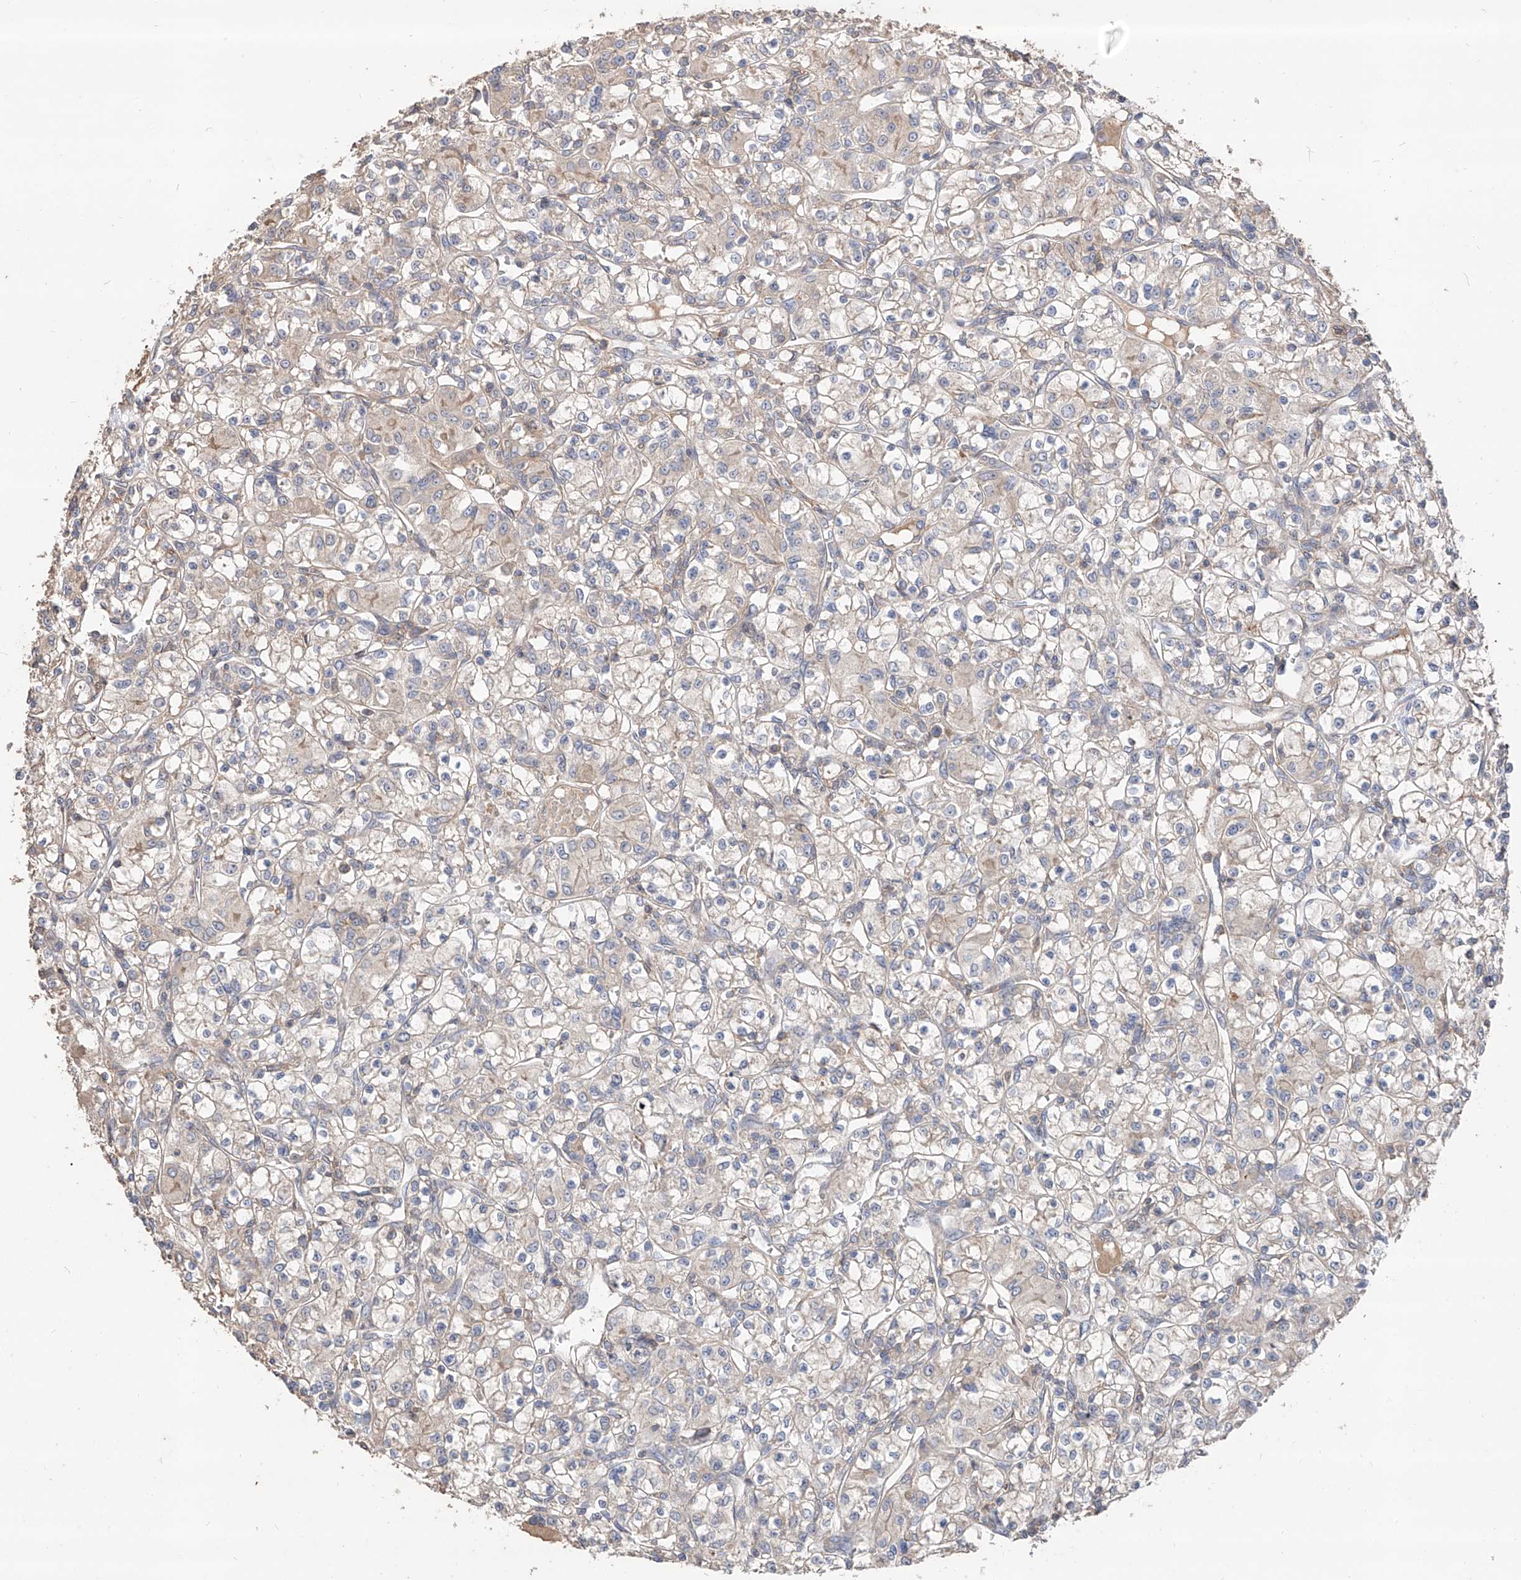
{"staining": {"intensity": "negative", "quantity": "none", "location": "none"}, "tissue": "renal cancer", "cell_type": "Tumor cells", "image_type": "cancer", "snomed": [{"axis": "morphology", "description": "Adenocarcinoma, NOS"}, {"axis": "topography", "description": "Kidney"}], "caption": "This is an immunohistochemistry histopathology image of adenocarcinoma (renal). There is no expression in tumor cells.", "gene": "EDN1", "patient": {"sex": "female", "age": 59}}